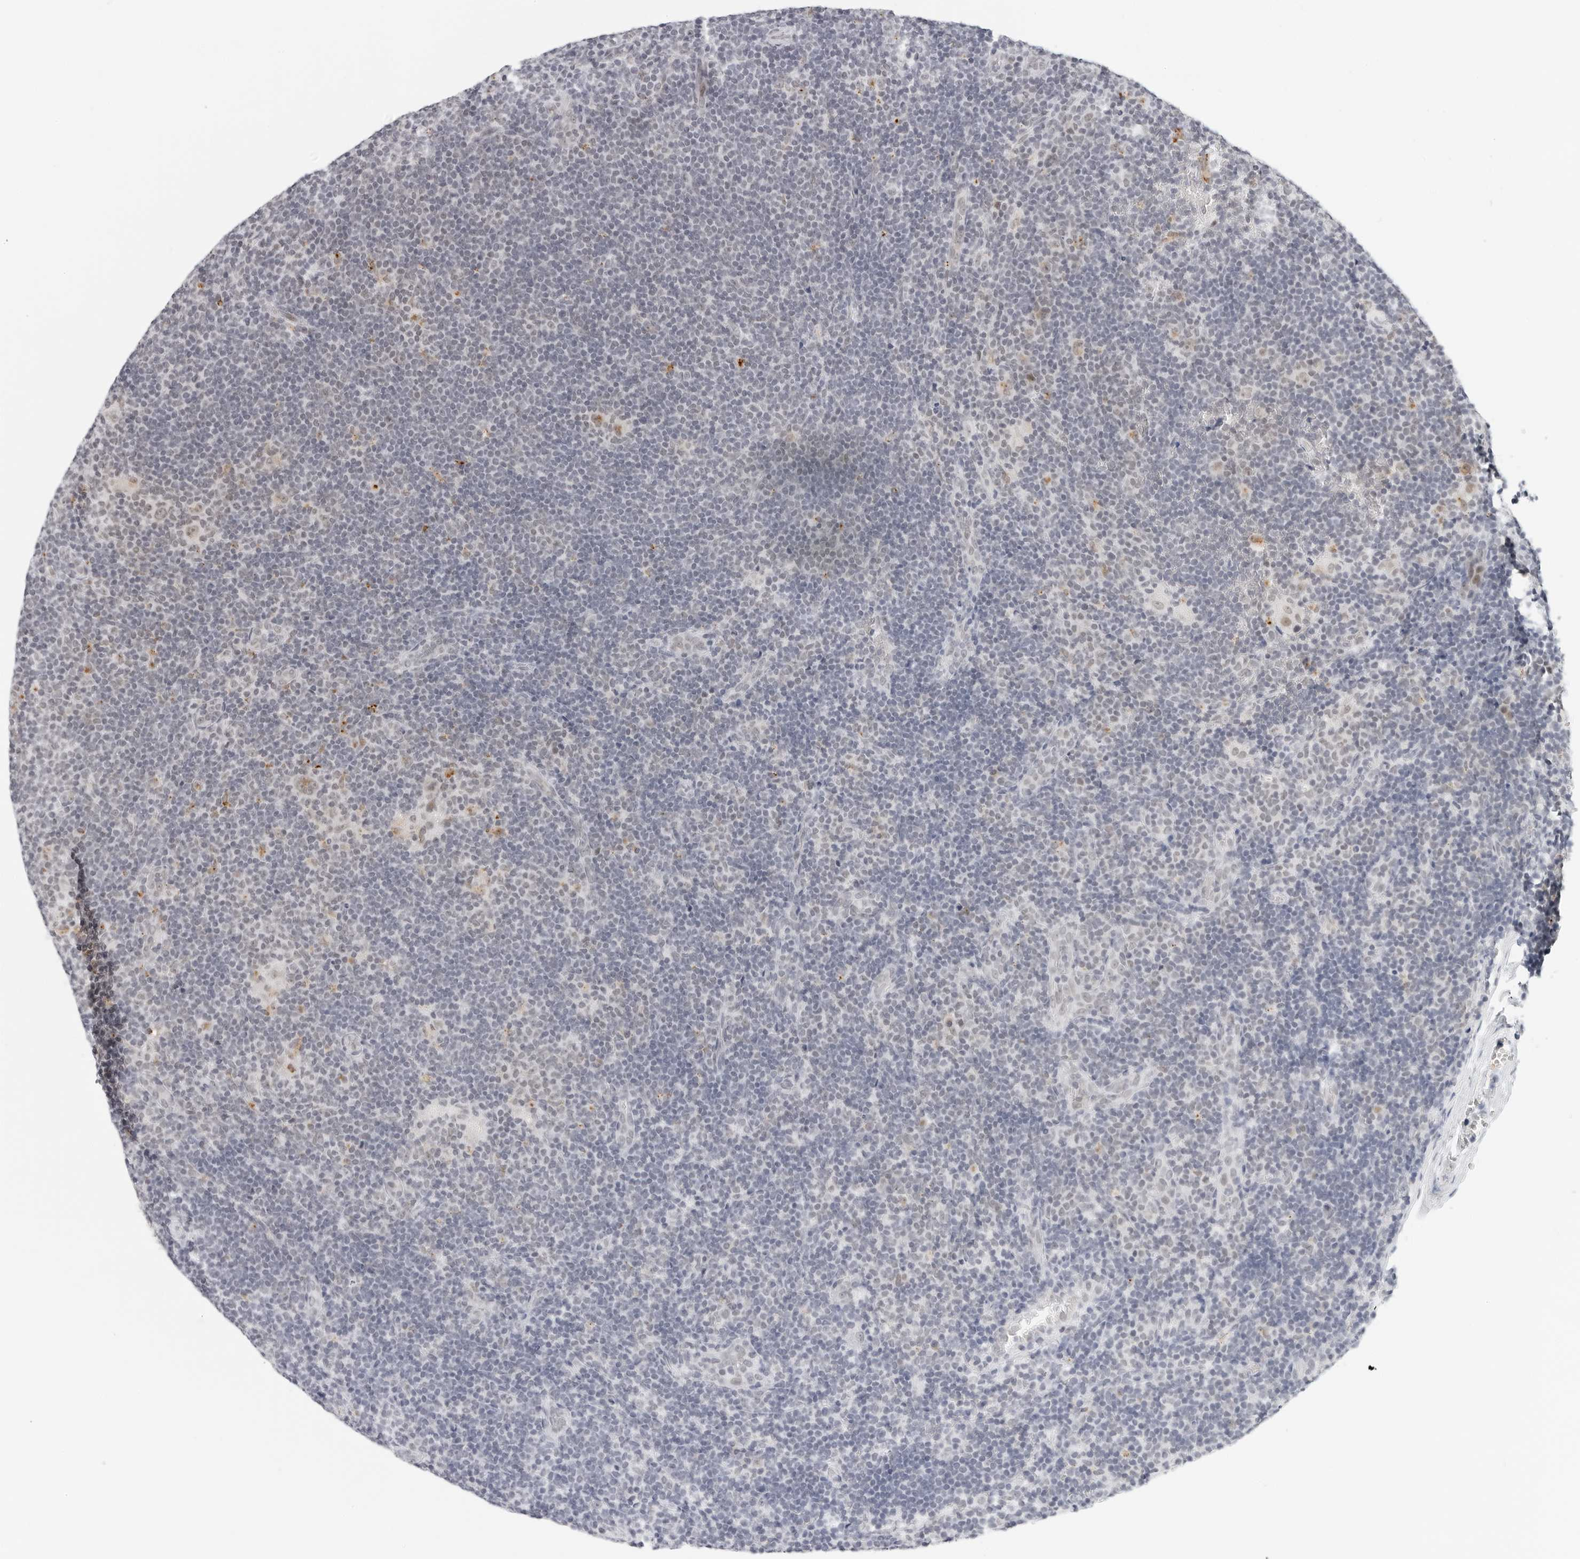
{"staining": {"intensity": "weak", "quantity": "25%-75%", "location": "nuclear"}, "tissue": "lymphoma", "cell_type": "Tumor cells", "image_type": "cancer", "snomed": [{"axis": "morphology", "description": "Hodgkin's disease, NOS"}, {"axis": "topography", "description": "Lymph node"}], "caption": "A micrograph of human Hodgkin's disease stained for a protein exhibits weak nuclear brown staining in tumor cells.", "gene": "TOX4", "patient": {"sex": "female", "age": 57}}